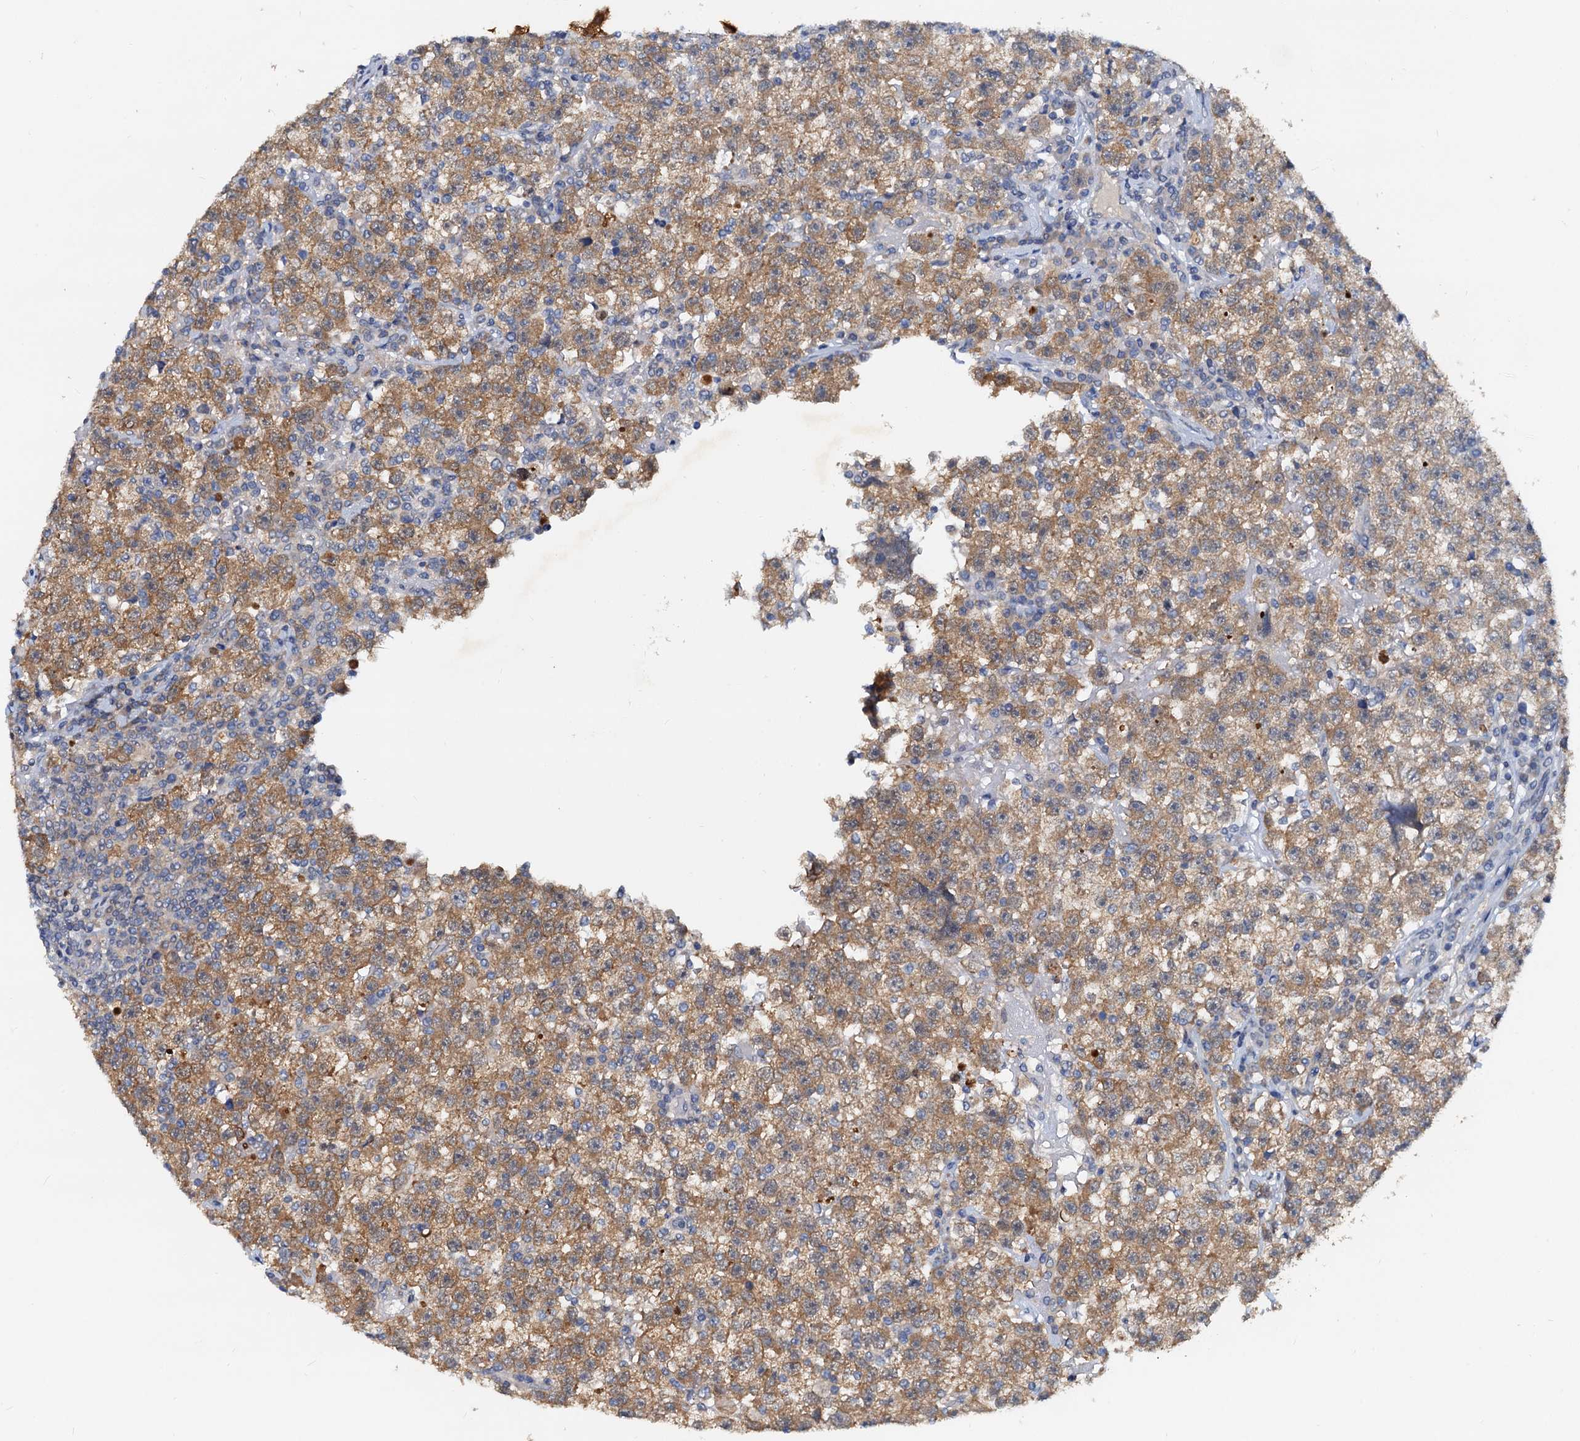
{"staining": {"intensity": "moderate", "quantity": ">75%", "location": "cytoplasmic/membranous"}, "tissue": "testis cancer", "cell_type": "Tumor cells", "image_type": "cancer", "snomed": [{"axis": "morphology", "description": "Seminoma, NOS"}, {"axis": "topography", "description": "Testis"}], "caption": "Protein expression analysis of testis cancer (seminoma) shows moderate cytoplasmic/membranous expression in about >75% of tumor cells. The protein is shown in brown color, while the nuclei are stained blue.", "gene": "PTGES3", "patient": {"sex": "male", "age": 22}}